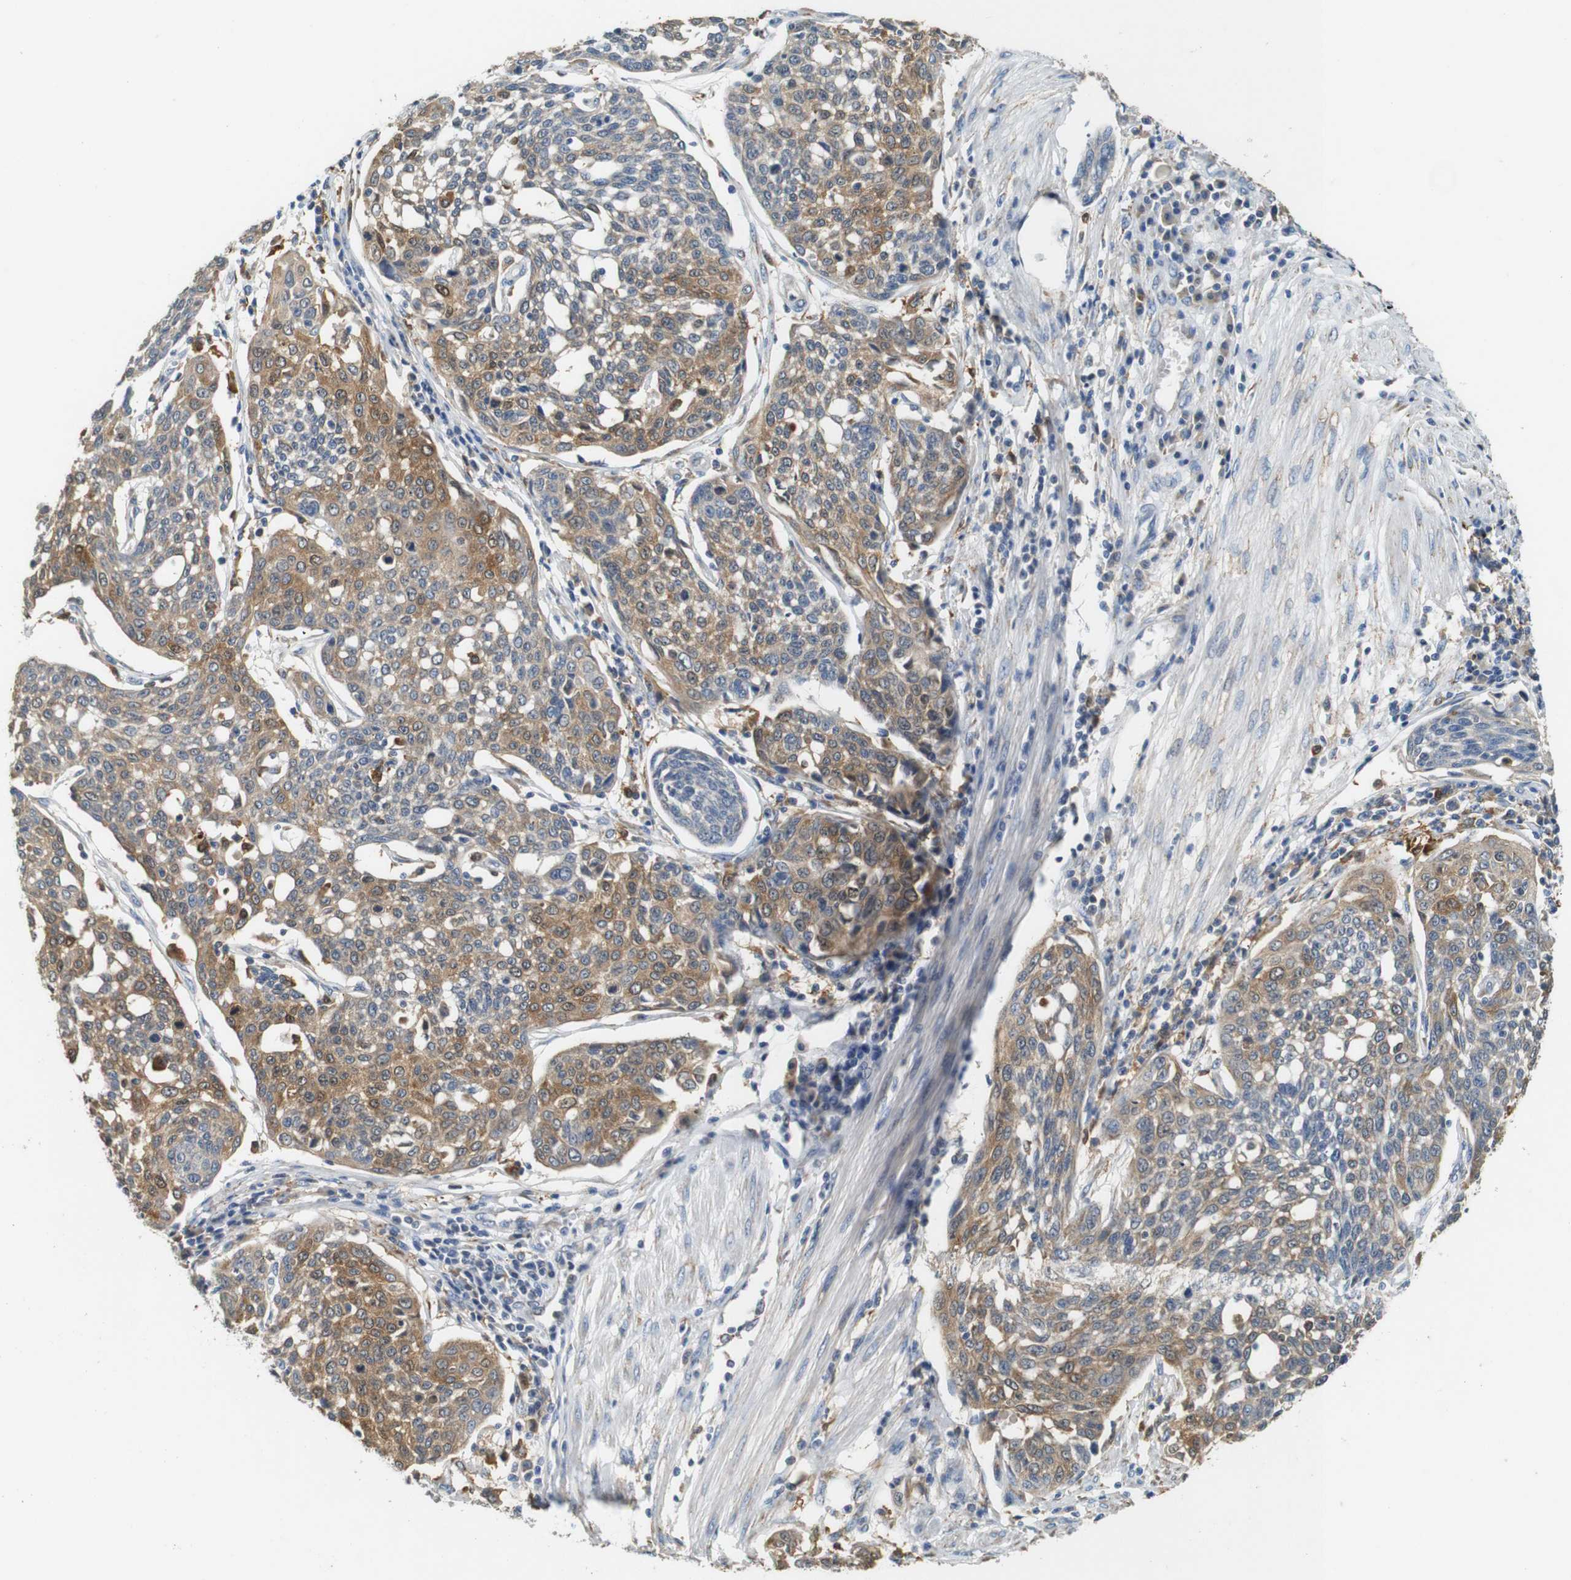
{"staining": {"intensity": "moderate", "quantity": ">75%", "location": "cytoplasmic/membranous"}, "tissue": "cervical cancer", "cell_type": "Tumor cells", "image_type": "cancer", "snomed": [{"axis": "morphology", "description": "Squamous cell carcinoma, NOS"}, {"axis": "topography", "description": "Cervix"}], "caption": "A micrograph showing moderate cytoplasmic/membranous expression in approximately >75% of tumor cells in cervical cancer (squamous cell carcinoma), as visualized by brown immunohistochemical staining.", "gene": "NEBL", "patient": {"sex": "female", "age": 34}}